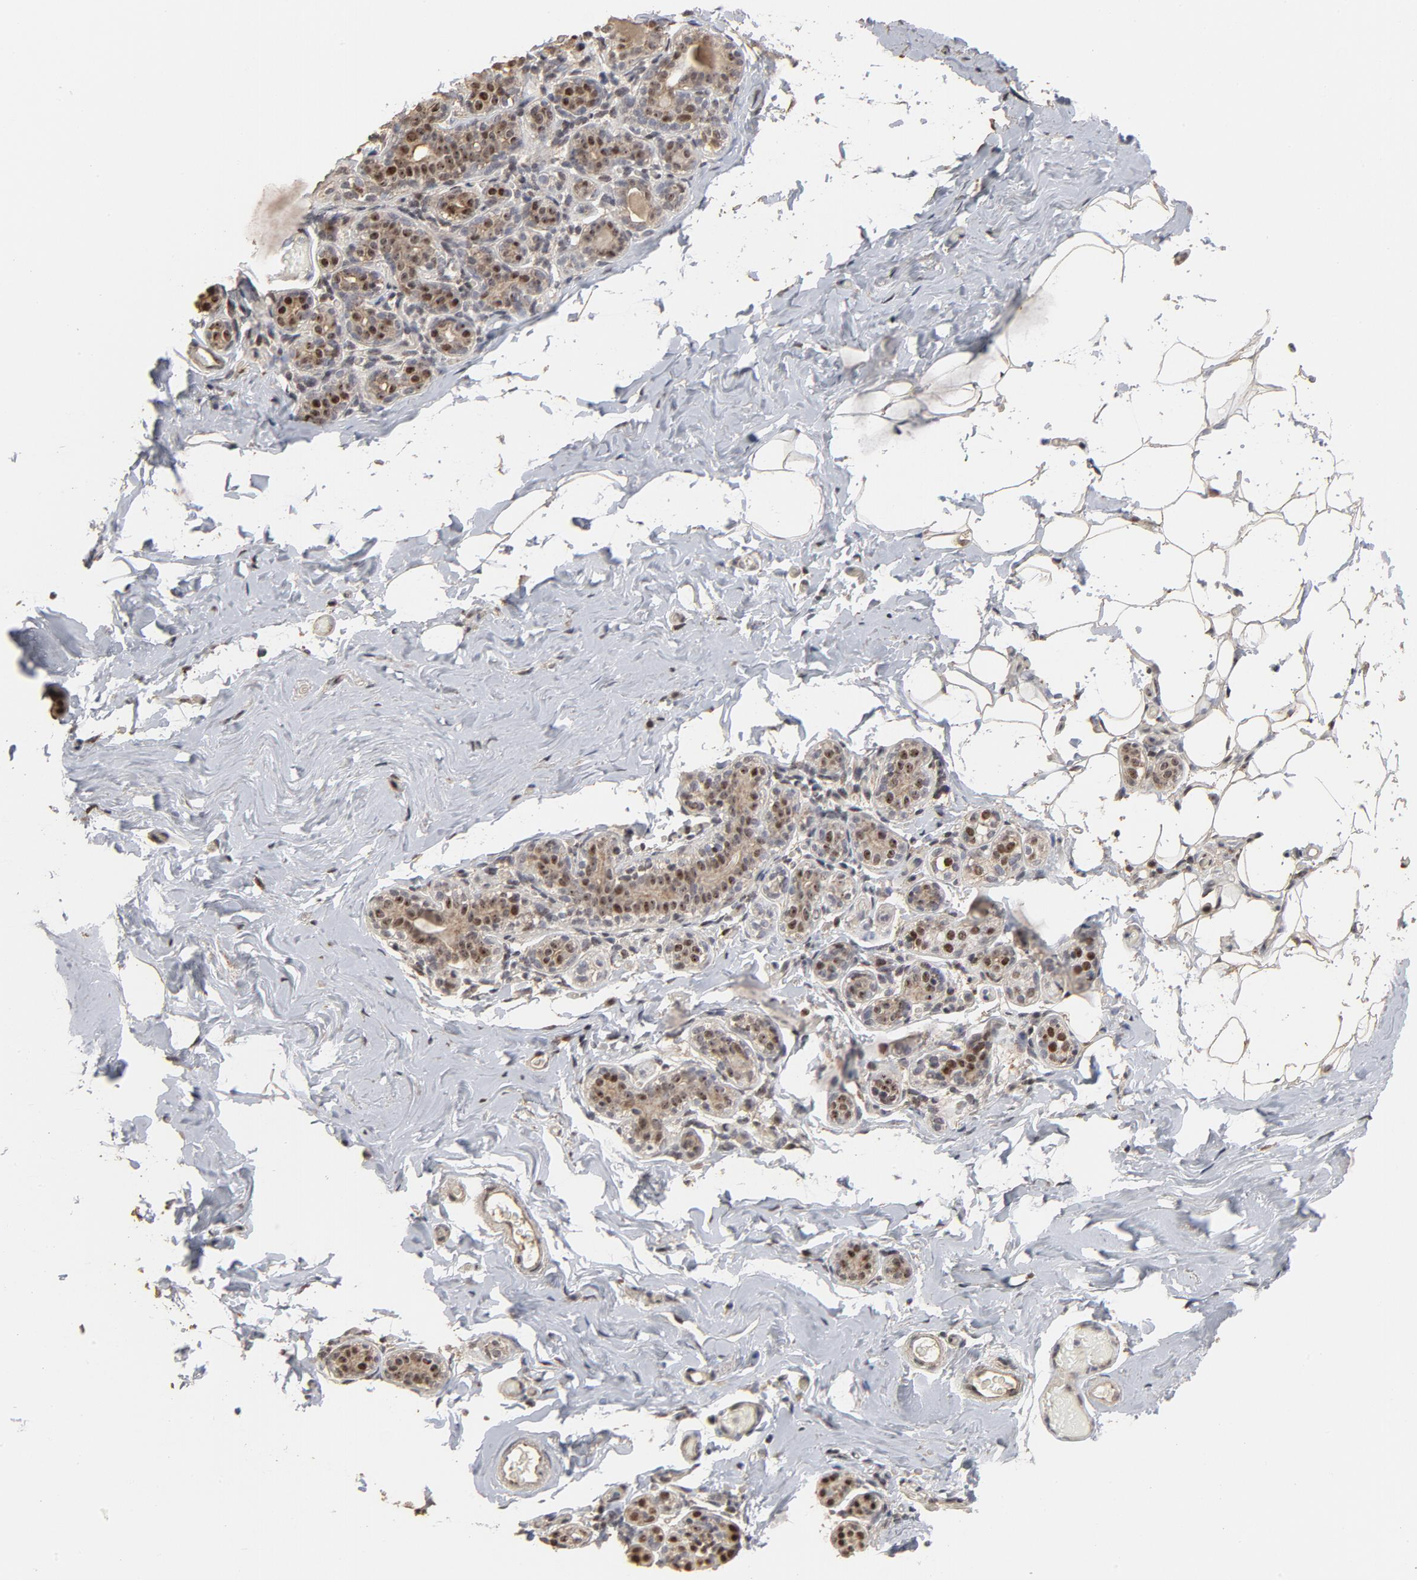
{"staining": {"intensity": "moderate", "quantity": ">75%", "location": "nuclear"}, "tissue": "breast", "cell_type": "Adipocytes", "image_type": "normal", "snomed": [{"axis": "morphology", "description": "Normal tissue, NOS"}, {"axis": "topography", "description": "Breast"}, {"axis": "topography", "description": "Soft tissue"}], "caption": "A micrograph of breast stained for a protein reveals moderate nuclear brown staining in adipocytes. (DAB IHC, brown staining for protein, blue staining for nuclei).", "gene": "TP53RK", "patient": {"sex": "female", "age": 75}}